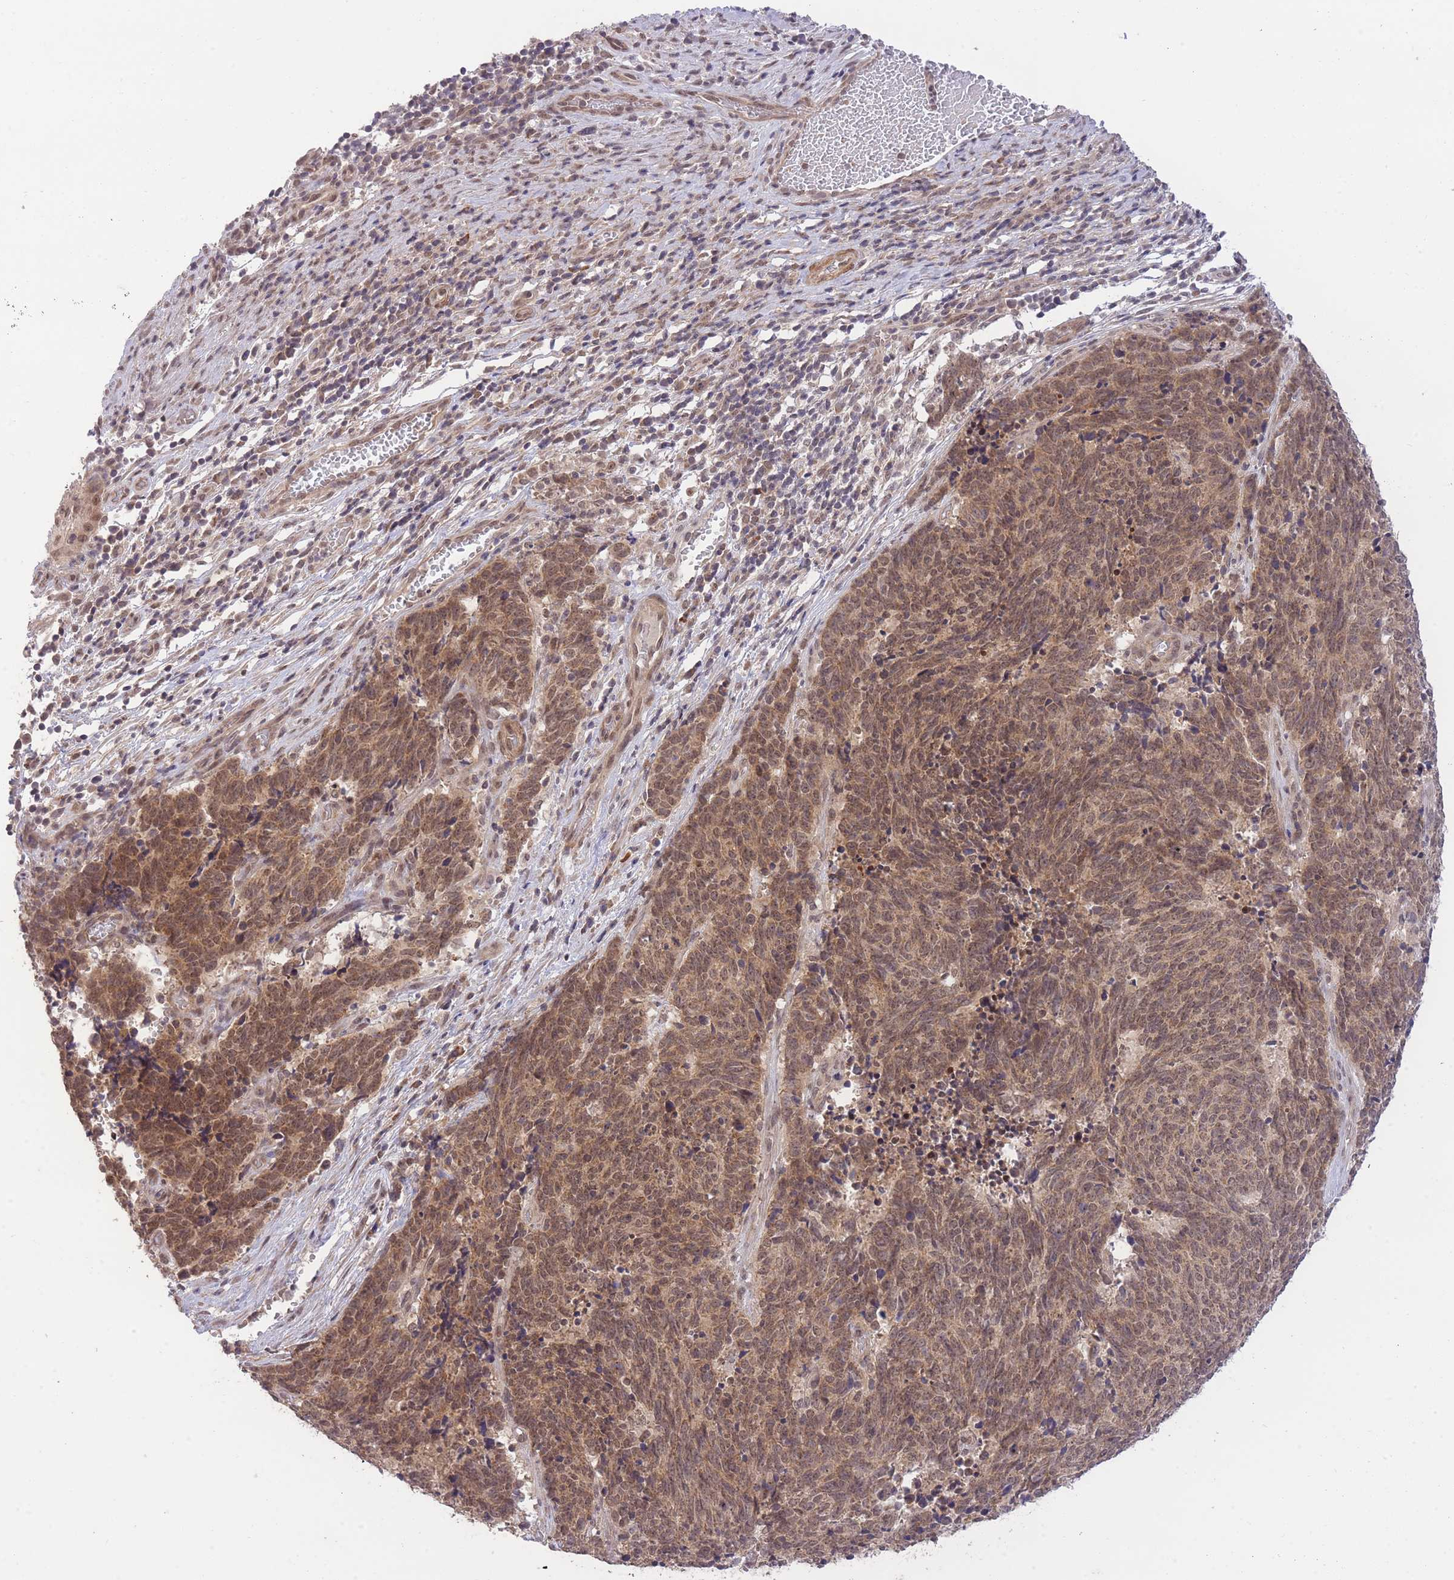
{"staining": {"intensity": "moderate", "quantity": ">75%", "location": "cytoplasmic/membranous"}, "tissue": "cervical cancer", "cell_type": "Tumor cells", "image_type": "cancer", "snomed": [{"axis": "morphology", "description": "Squamous cell carcinoma, NOS"}, {"axis": "topography", "description": "Cervix"}], "caption": "A photomicrograph showing moderate cytoplasmic/membranous expression in about >75% of tumor cells in cervical squamous cell carcinoma, as visualized by brown immunohistochemical staining.", "gene": "ELOA2", "patient": {"sex": "female", "age": 29}}